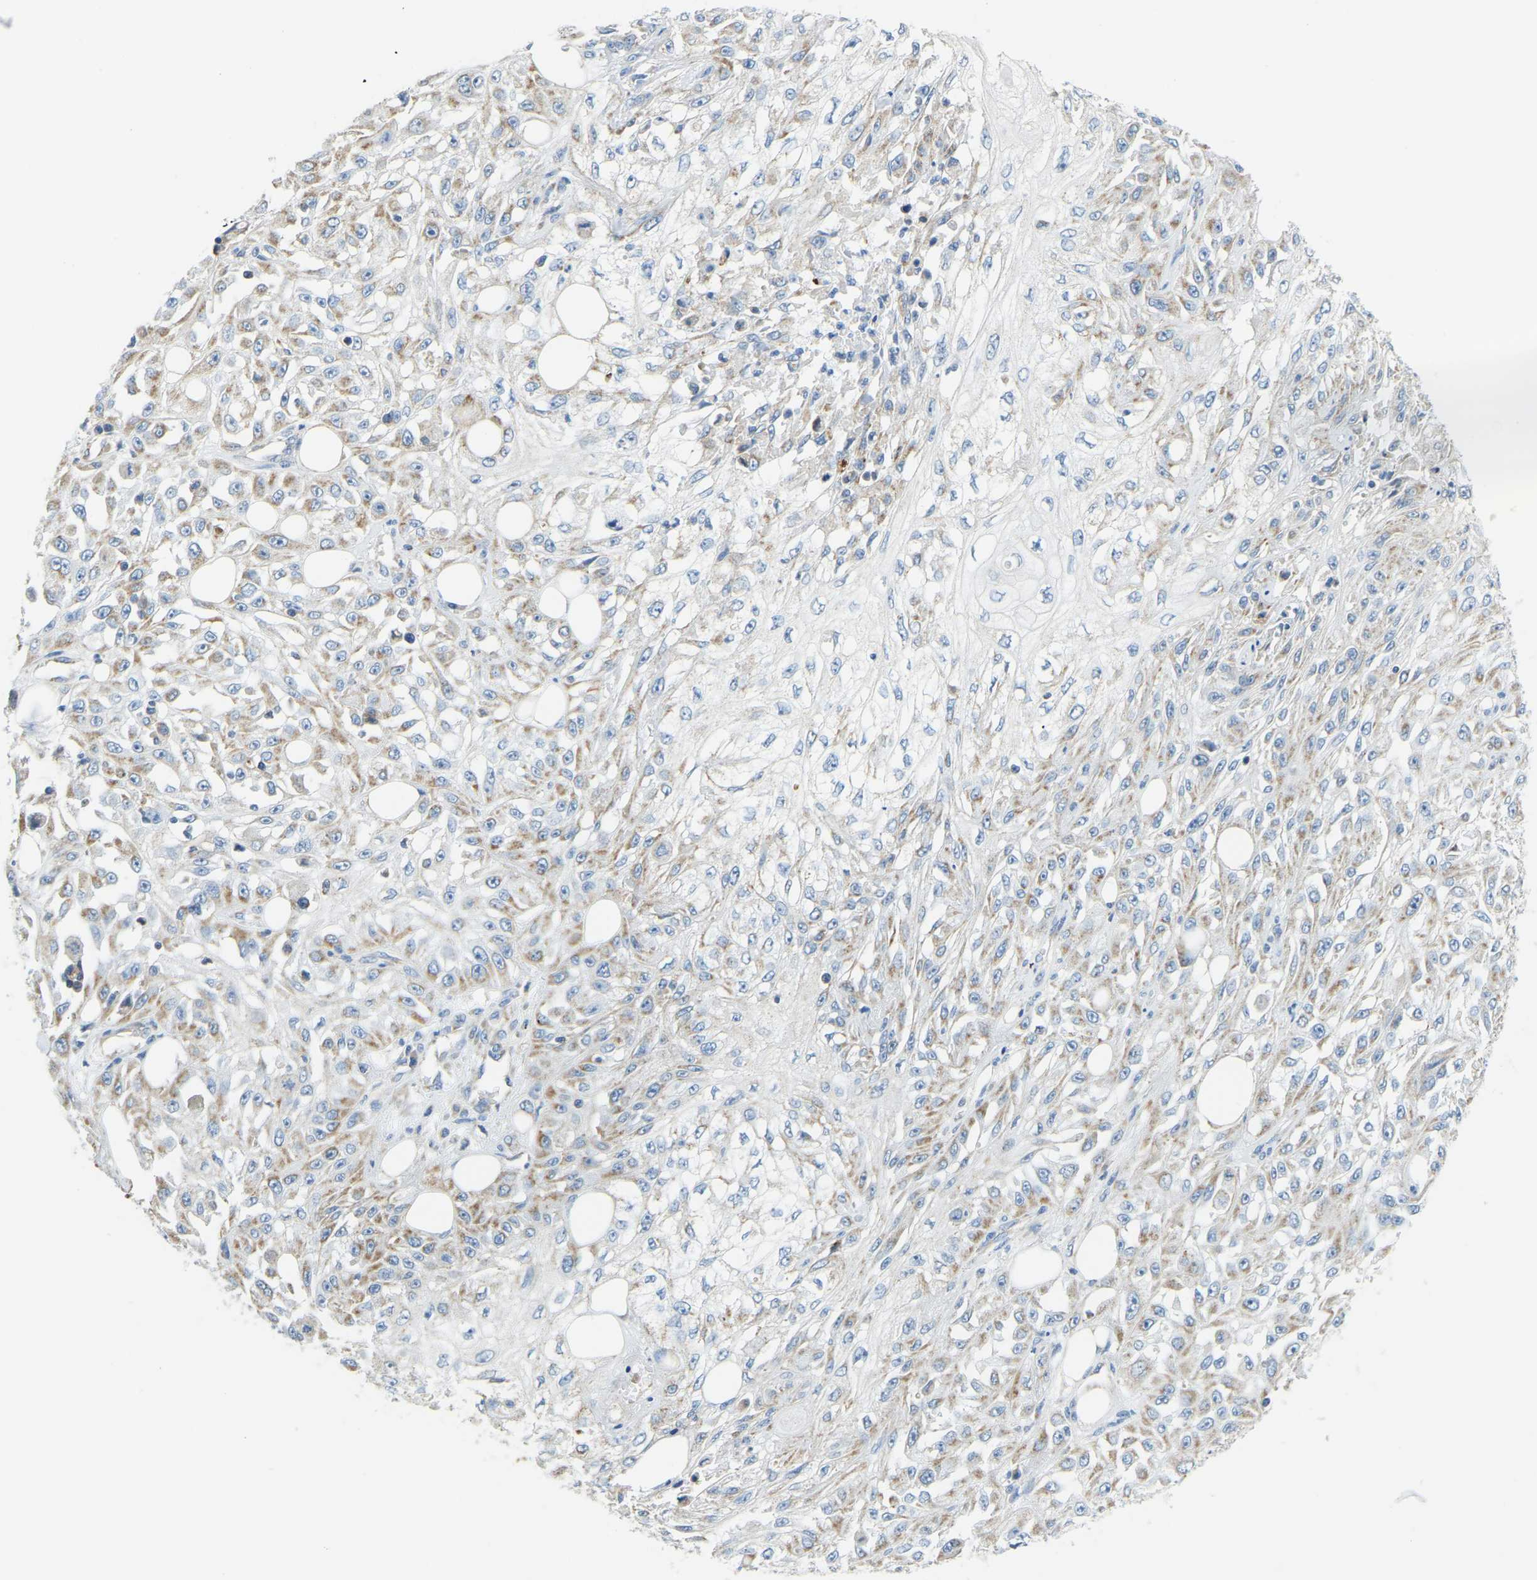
{"staining": {"intensity": "weak", "quantity": "25%-75%", "location": "cytoplasmic/membranous"}, "tissue": "skin cancer", "cell_type": "Tumor cells", "image_type": "cancer", "snomed": [{"axis": "morphology", "description": "Squamous cell carcinoma, NOS"}, {"axis": "morphology", "description": "Squamous cell carcinoma, metastatic, NOS"}, {"axis": "topography", "description": "Skin"}, {"axis": "topography", "description": "Lymph node"}], "caption": "A high-resolution micrograph shows immunohistochemistry (IHC) staining of skin cancer, which displays weak cytoplasmic/membranous staining in approximately 25%-75% of tumor cells.", "gene": "GDA", "patient": {"sex": "male", "age": 75}}